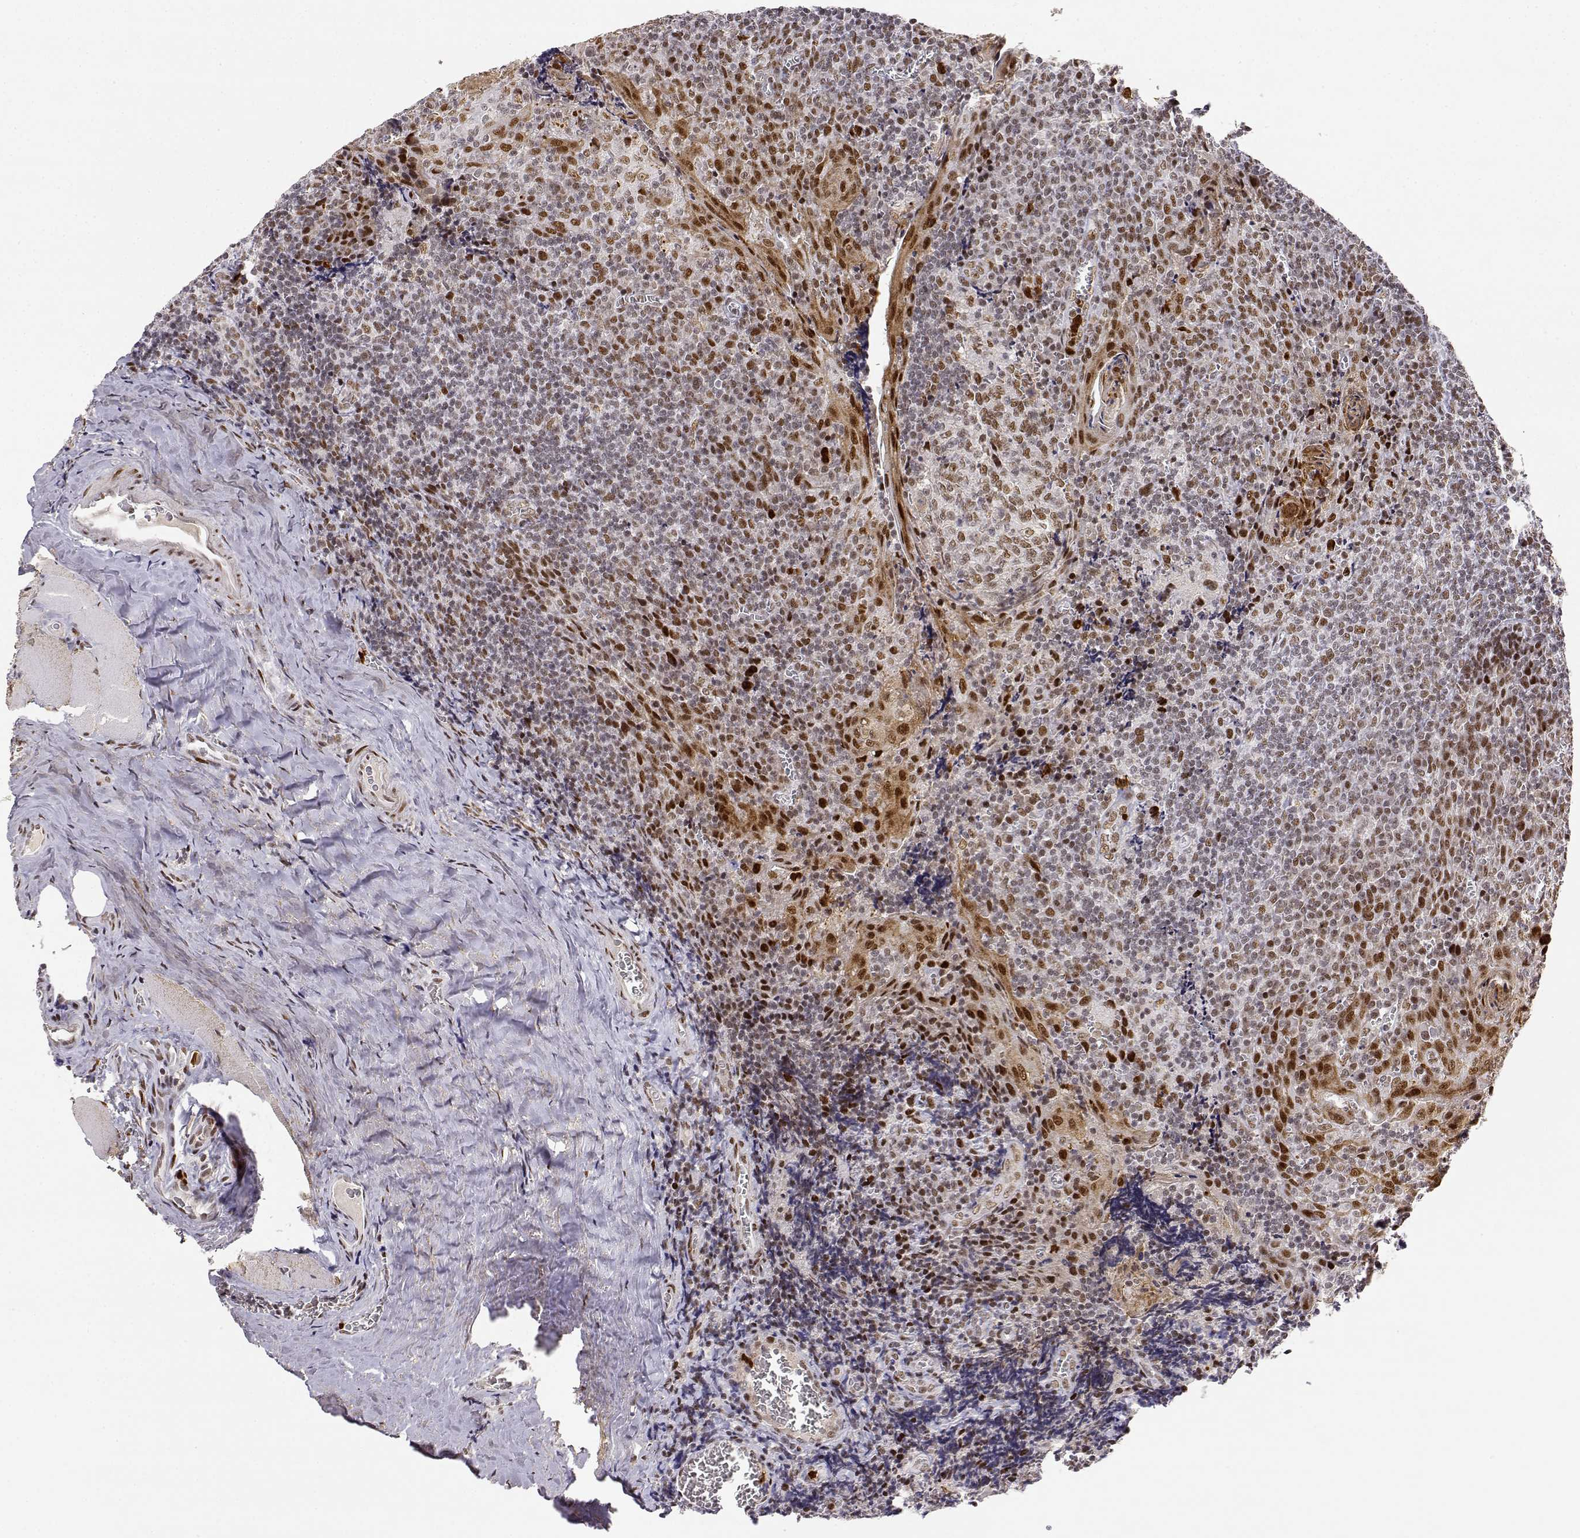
{"staining": {"intensity": "moderate", "quantity": ">75%", "location": "nuclear"}, "tissue": "tonsil", "cell_type": "Germinal center cells", "image_type": "normal", "snomed": [{"axis": "morphology", "description": "Normal tissue, NOS"}, {"axis": "morphology", "description": "Inflammation, NOS"}, {"axis": "topography", "description": "Tonsil"}], "caption": "IHC of benign tonsil shows medium levels of moderate nuclear staining in approximately >75% of germinal center cells. The staining was performed using DAB to visualize the protein expression in brown, while the nuclei were stained in blue with hematoxylin (Magnification: 20x).", "gene": "RSF1", "patient": {"sex": "female", "age": 31}}